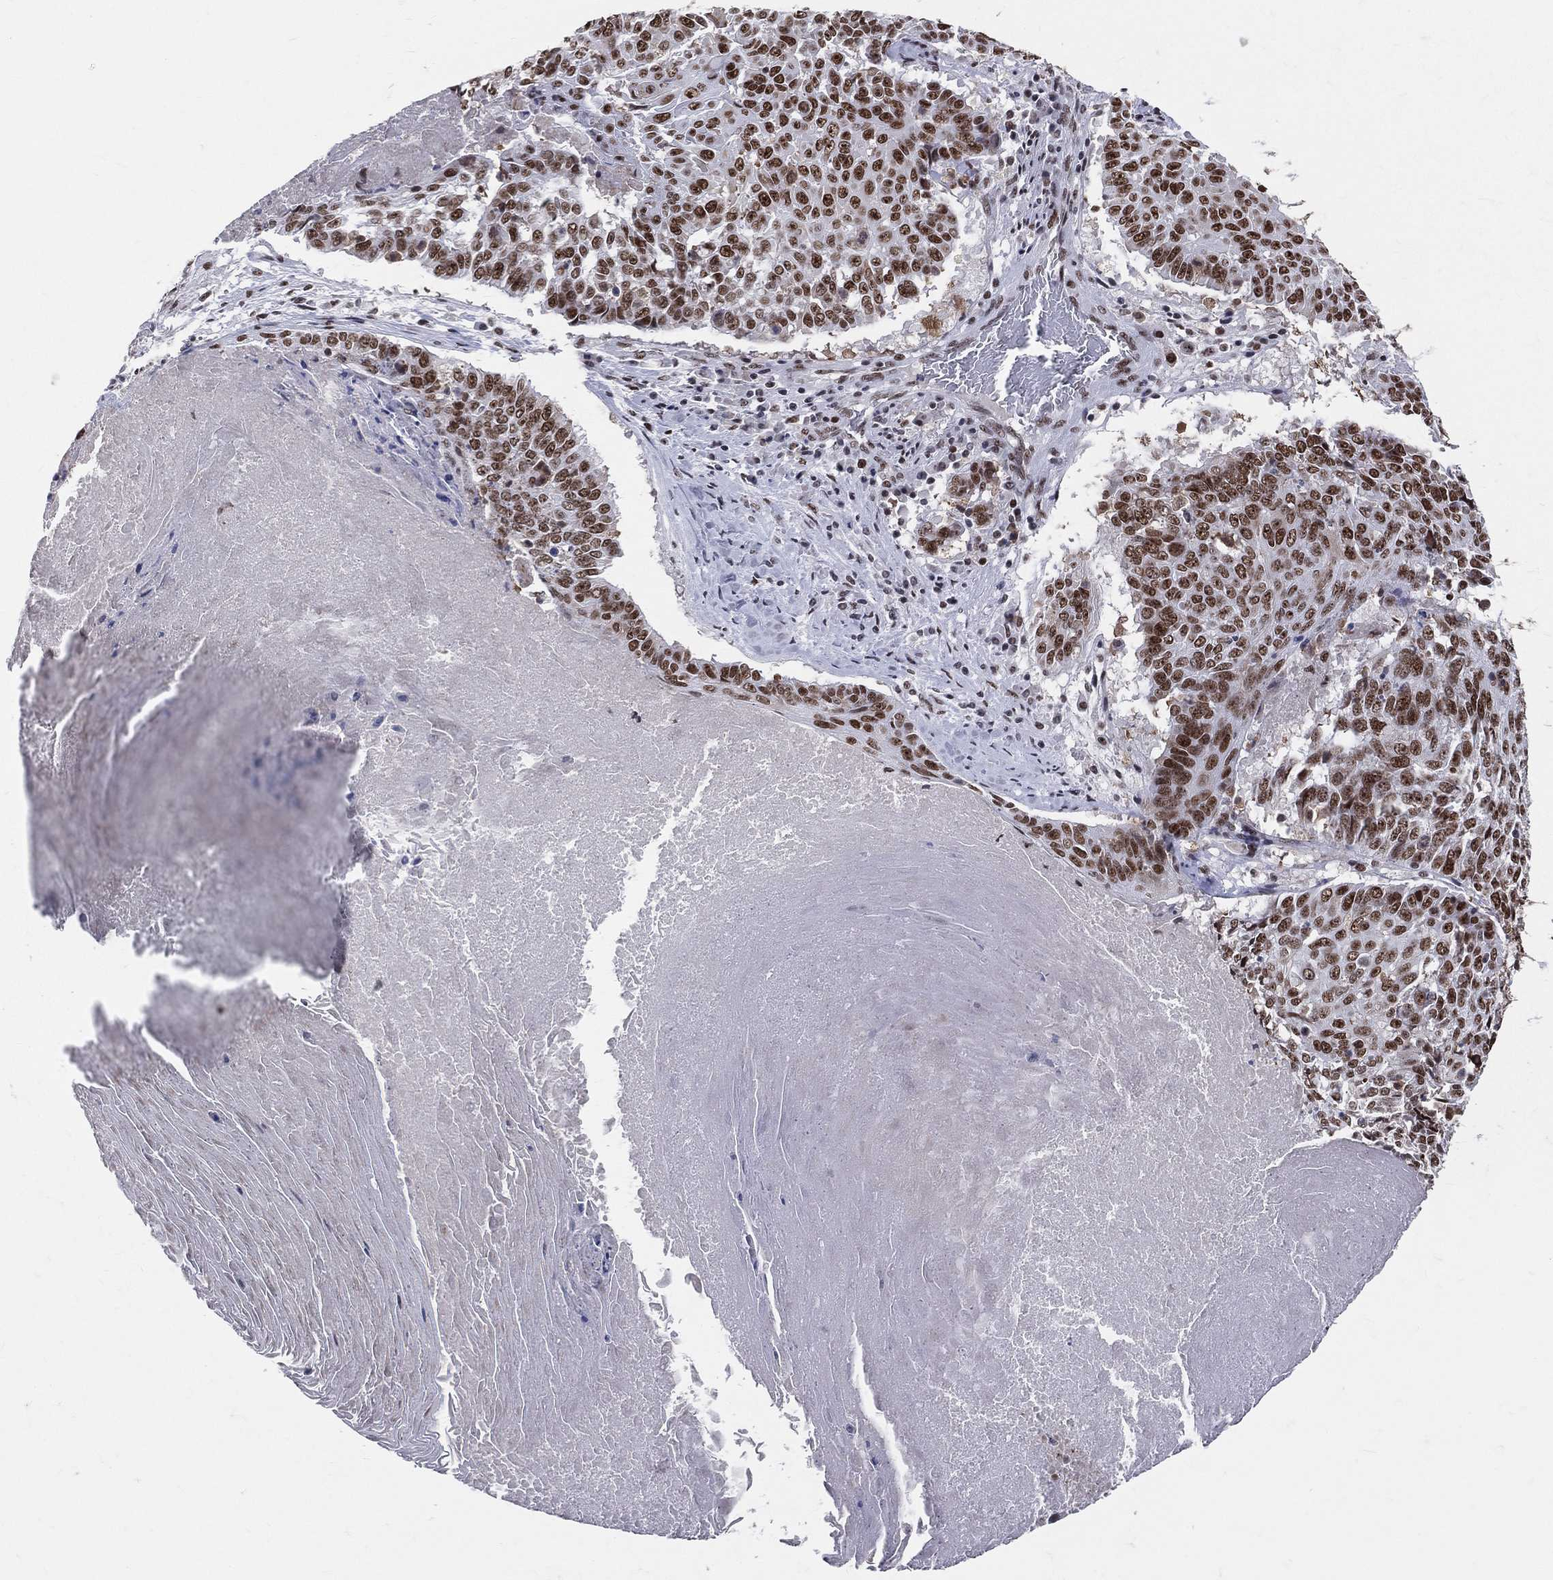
{"staining": {"intensity": "strong", "quantity": ">75%", "location": "nuclear"}, "tissue": "lung cancer", "cell_type": "Tumor cells", "image_type": "cancer", "snomed": [{"axis": "morphology", "description": "Squamous cell carcinoma, NOS"}, {"axis": "topography", "description": "Lung"}], "caption": "Tumor cells exhibit high levels of strong nuclear staining in approximately >75% of cells in lung squamous cell carcinoma.", "gene": "CDK7", "patient": {"sex": "male", "age": 64}}